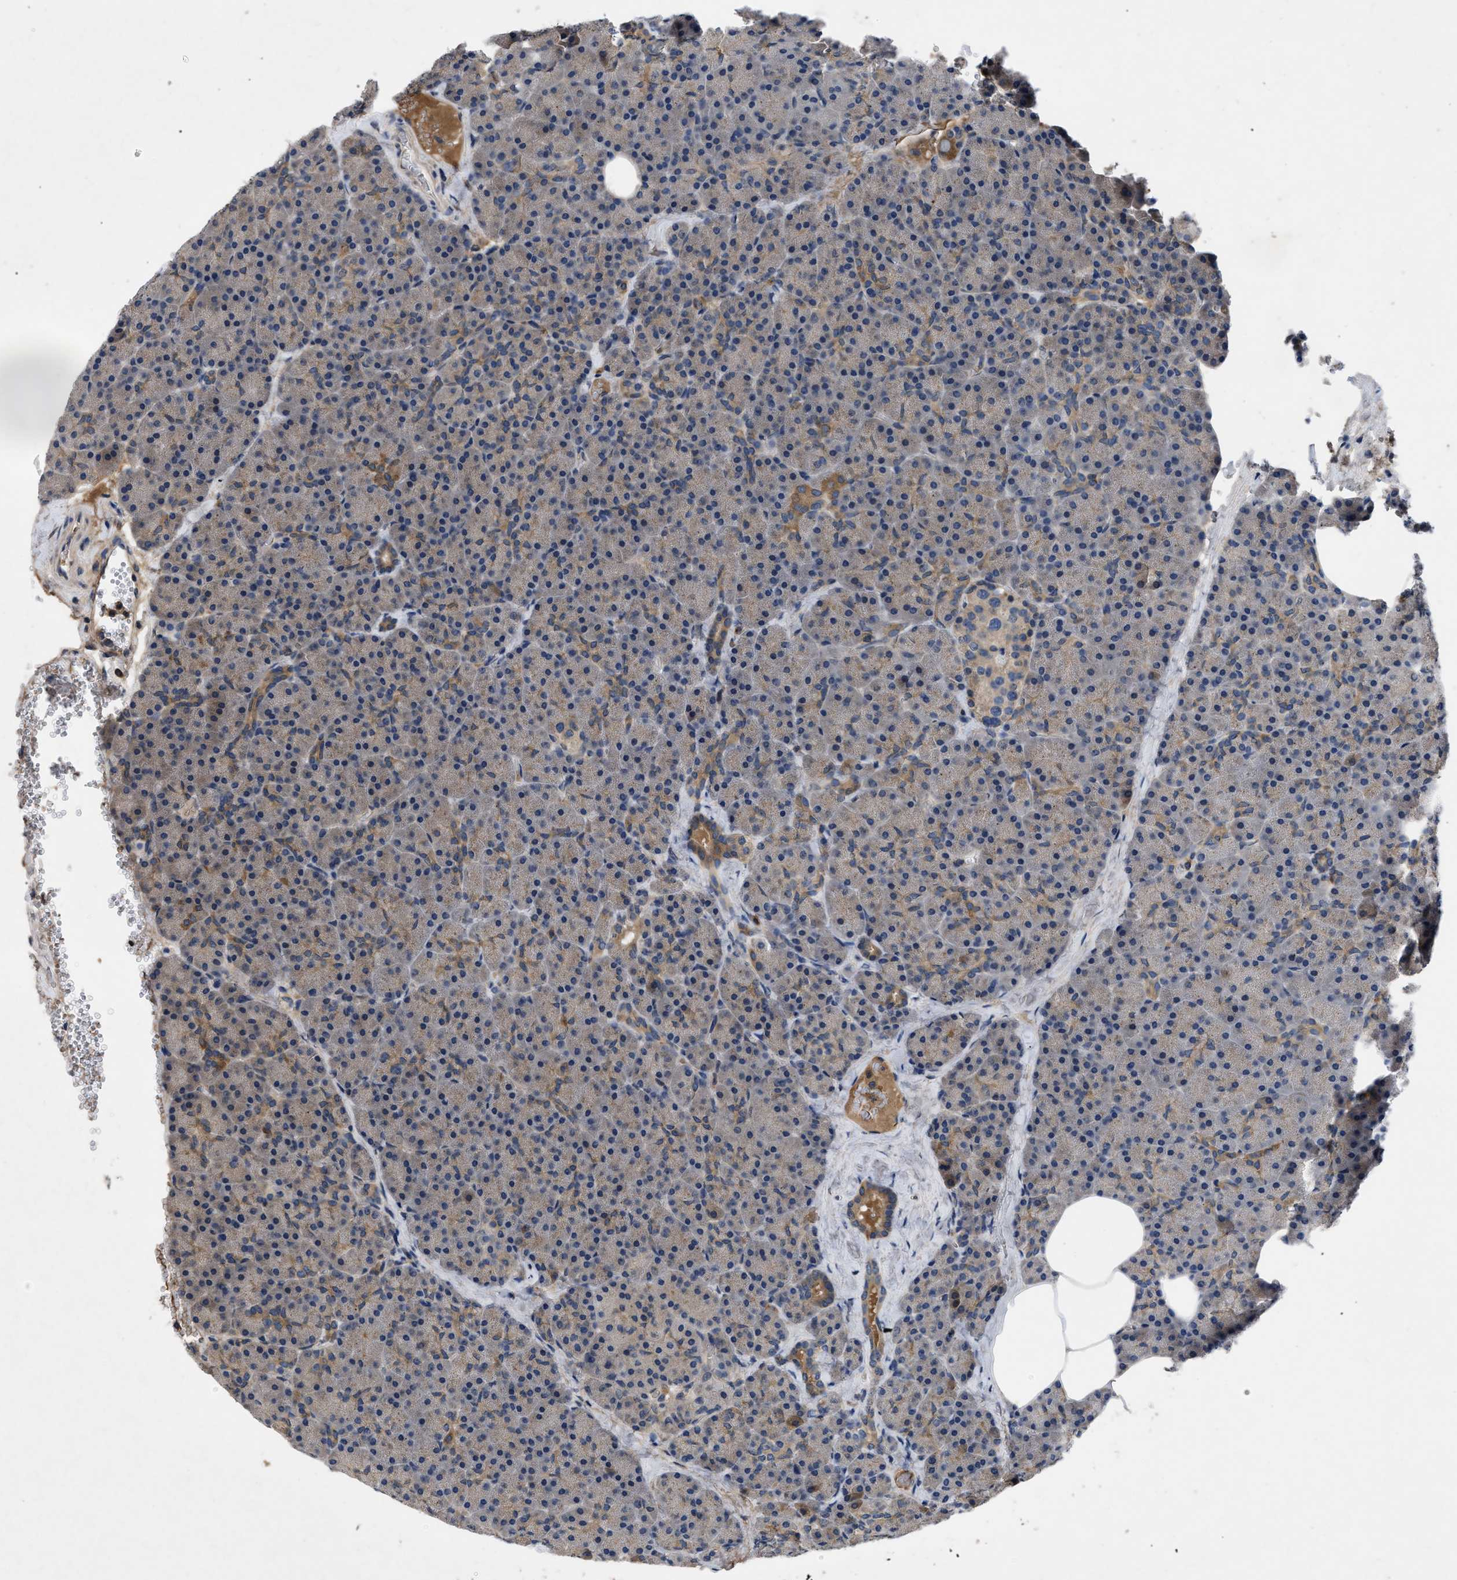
{"staining": {"intensity": "moderate", "quantity": ">75%", "location": "cytoplasmic/membranous"}, "tissue": "pancreas", "cell_type": "Exocrine glandular cells", "image_type": "normal", "snomed": [{"axis": "morphology", "description": "Normal tissue, NOS"}, {"axis": "morphology", "description": "Carcinoid, malignant, NOS"}, {"axis": "topography", "description": "Pancreas"}], "caption": "Protein expression analysis of benign human pancreas reveals moderate cytoplasmic/membranous staining in approximately >75% of exocrine glandular cells.", "gene": "VPS4A", "patient": {"sex": "female", "age": 35}}